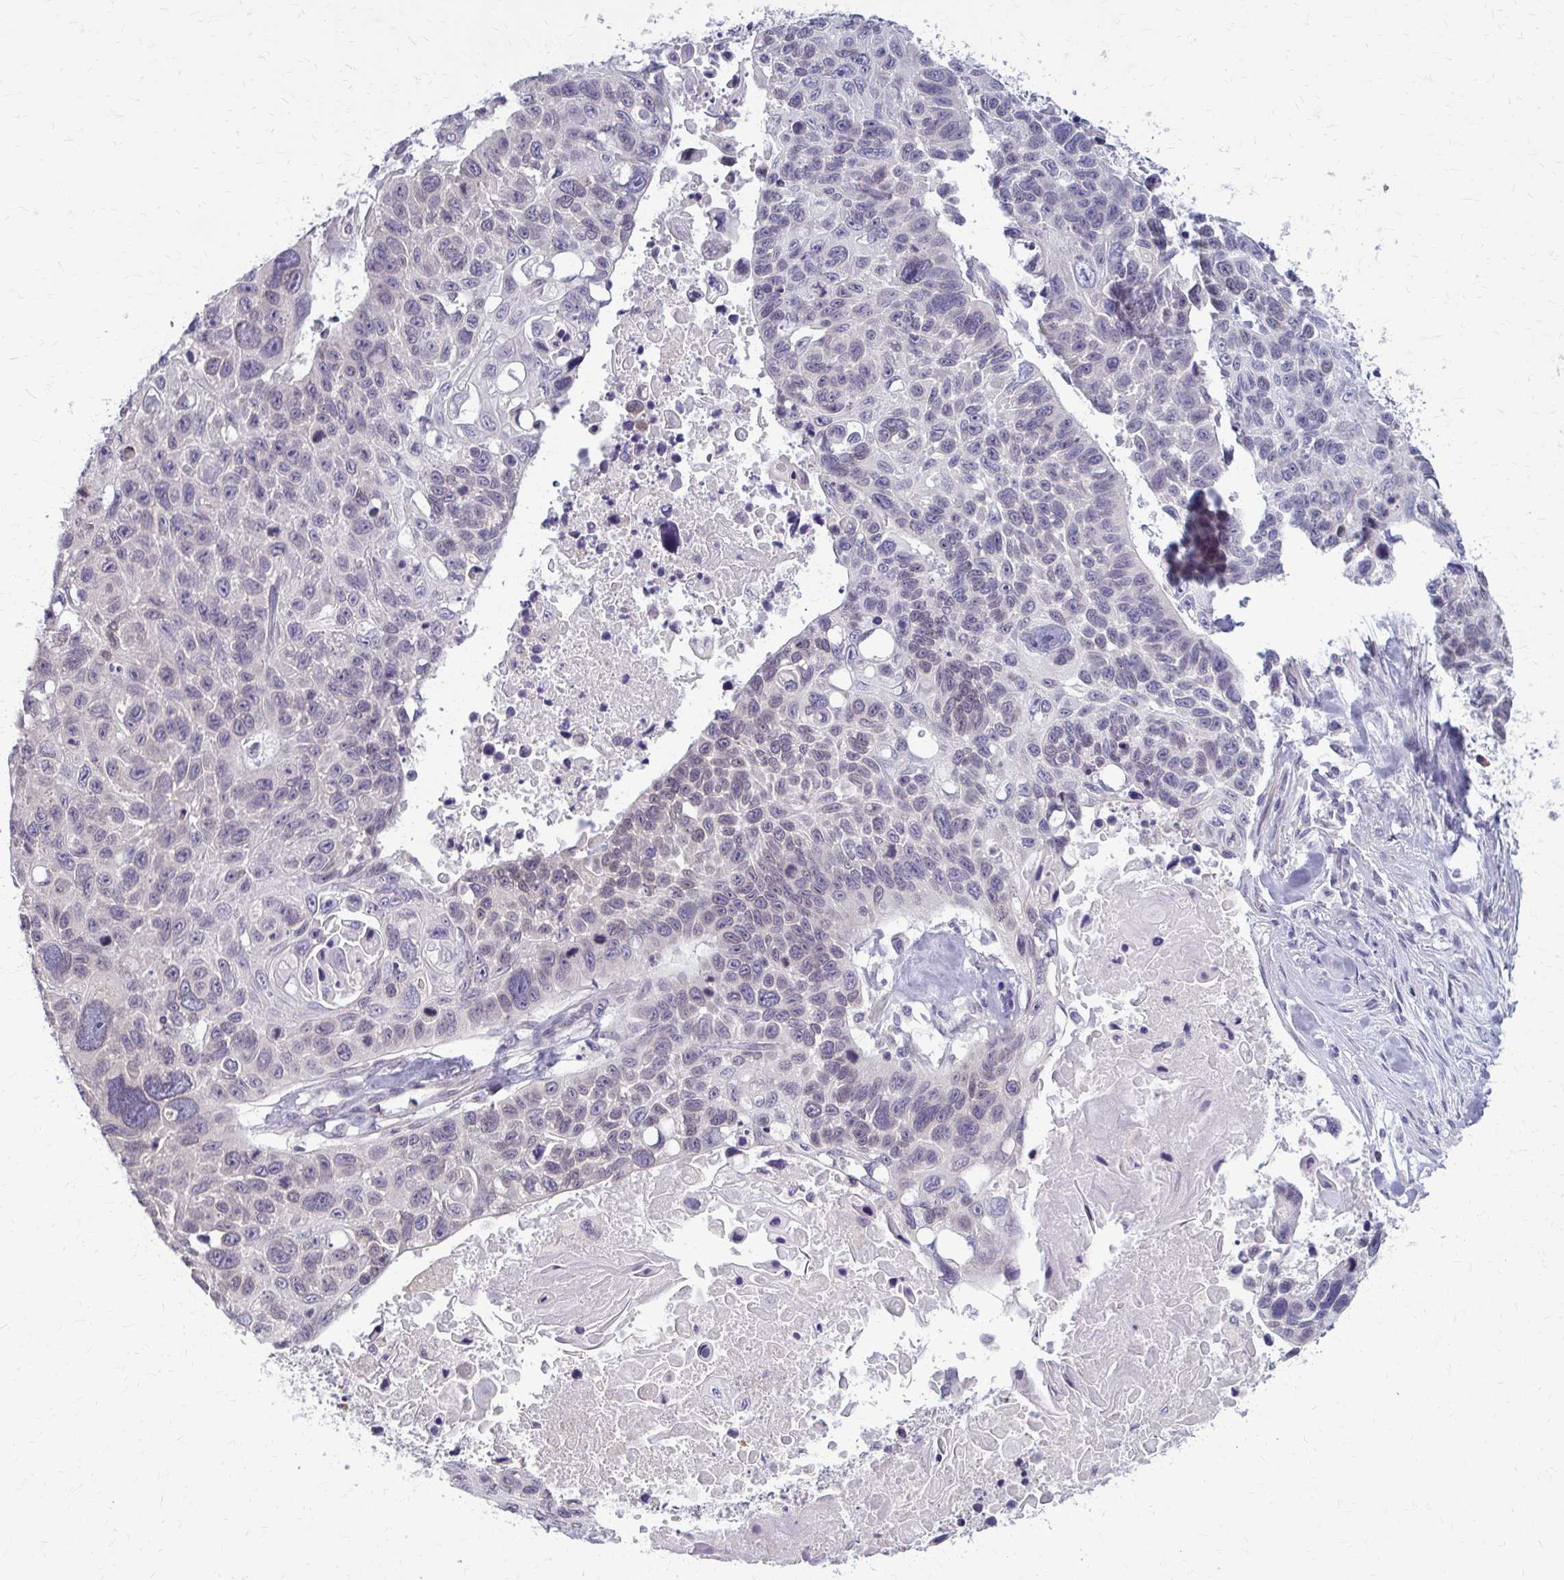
{"staining": {"intensity": "negative", "quantity": "none", "location": "none"}, "tissue": "lung cancer", "cell_type": "Tumor cells", "image_type": "cancer", "snomed": [{"axis": "morphology", "description": "Squamous cell carcinoma, NOS"}, {"axis": "topography", "description": "Lung"}], "caption": "Squamous cell carcinoma (lung) was stained to show a protein in brown. There is no significant expression in tumor cells.", "gene": "MCRIP2", "patient": {"sex": "male", "age": 62}}